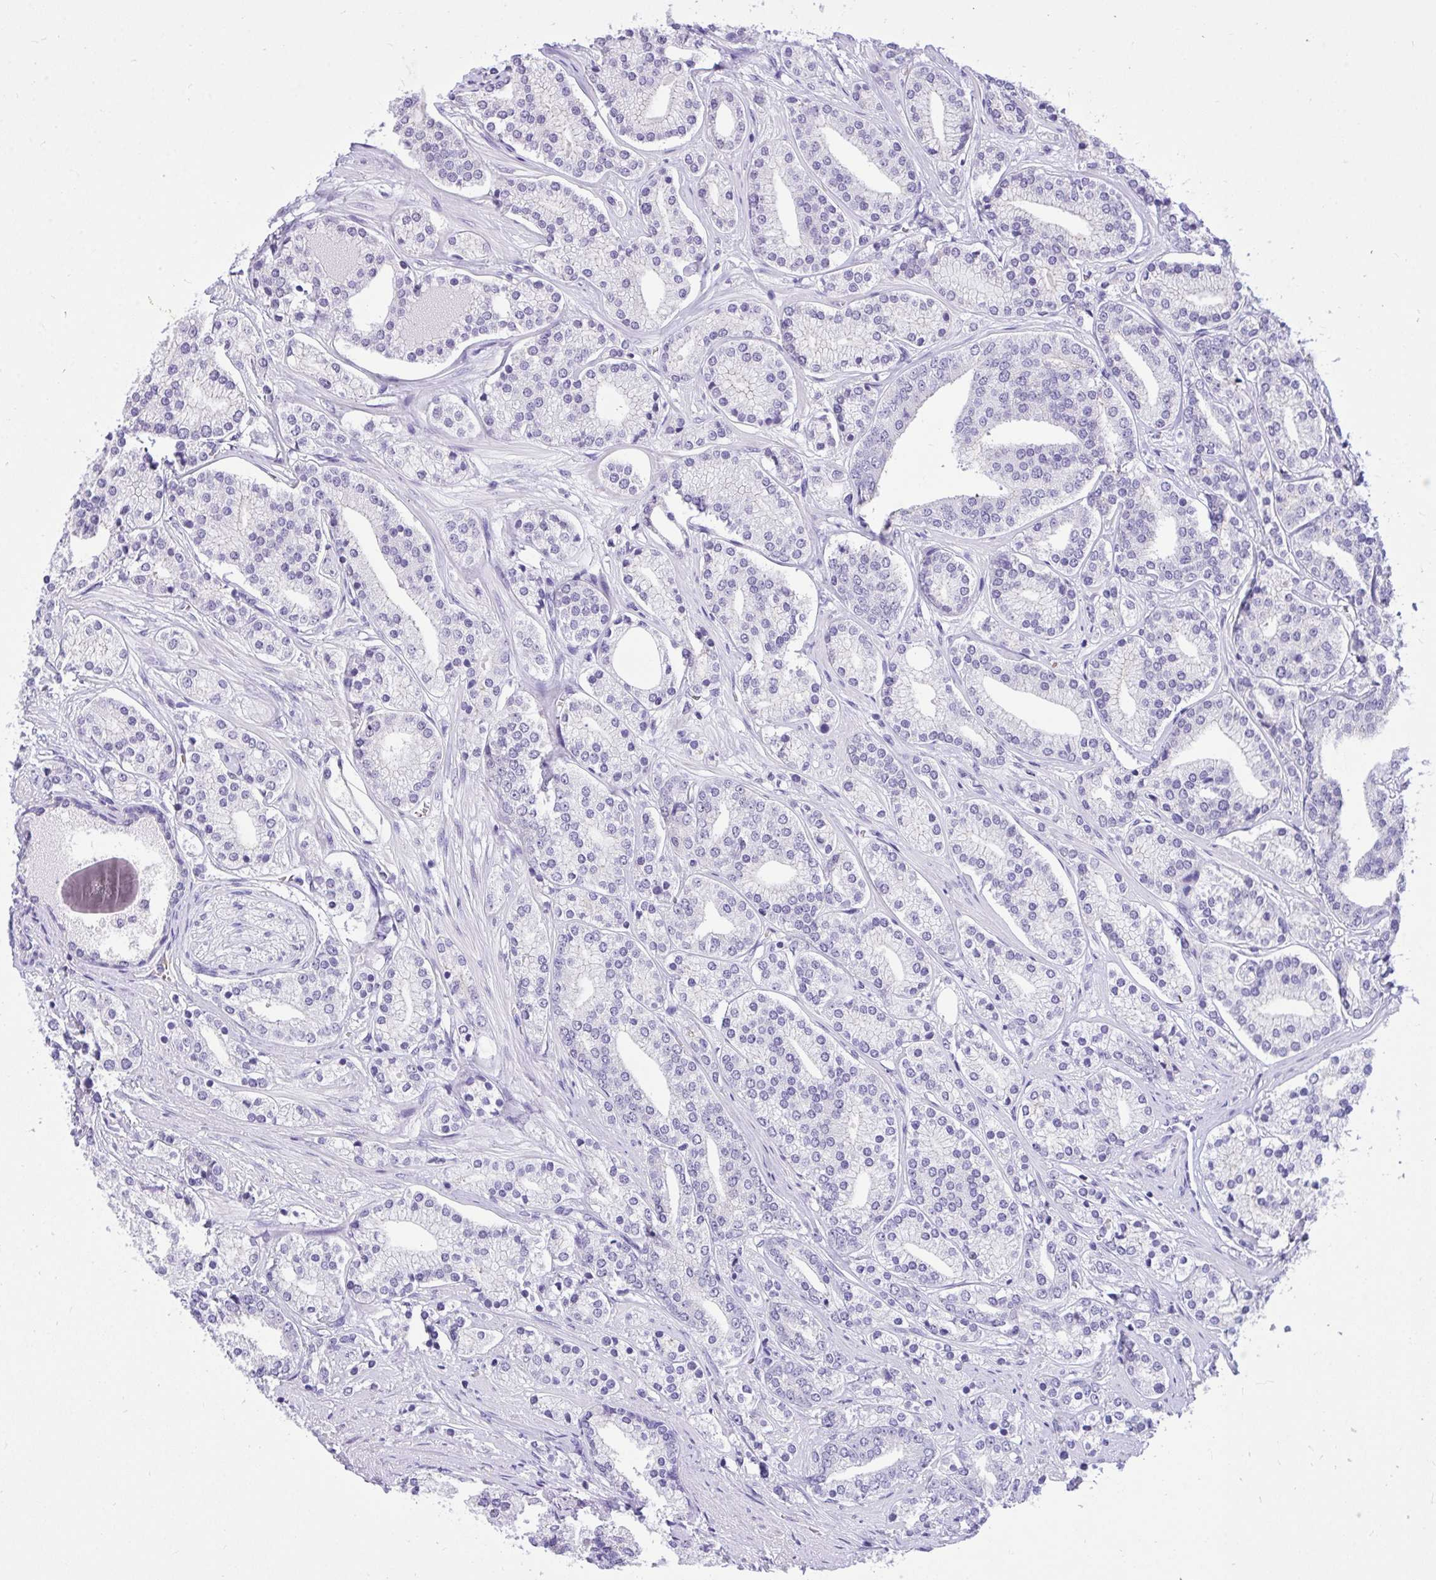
{"staining": {"intensity": "negative", "quantity": "none", "location": "none"}, "tissue": "prostate cancer", "cell_type": "Tumor cells", "image_type": "cancer", "snomed": [{"axis": "morphology", "description": "Adenocarcinoma, High grade"}, {"axis": "topography", "description": "Prostate"}], "caption": "The IHC micrograph has no significant staining in tumor cells of prostate high-grade adenocarcinoma tissue.", "gene": "PPP1CA", "patient": {"sex": "male", "age": 58}}